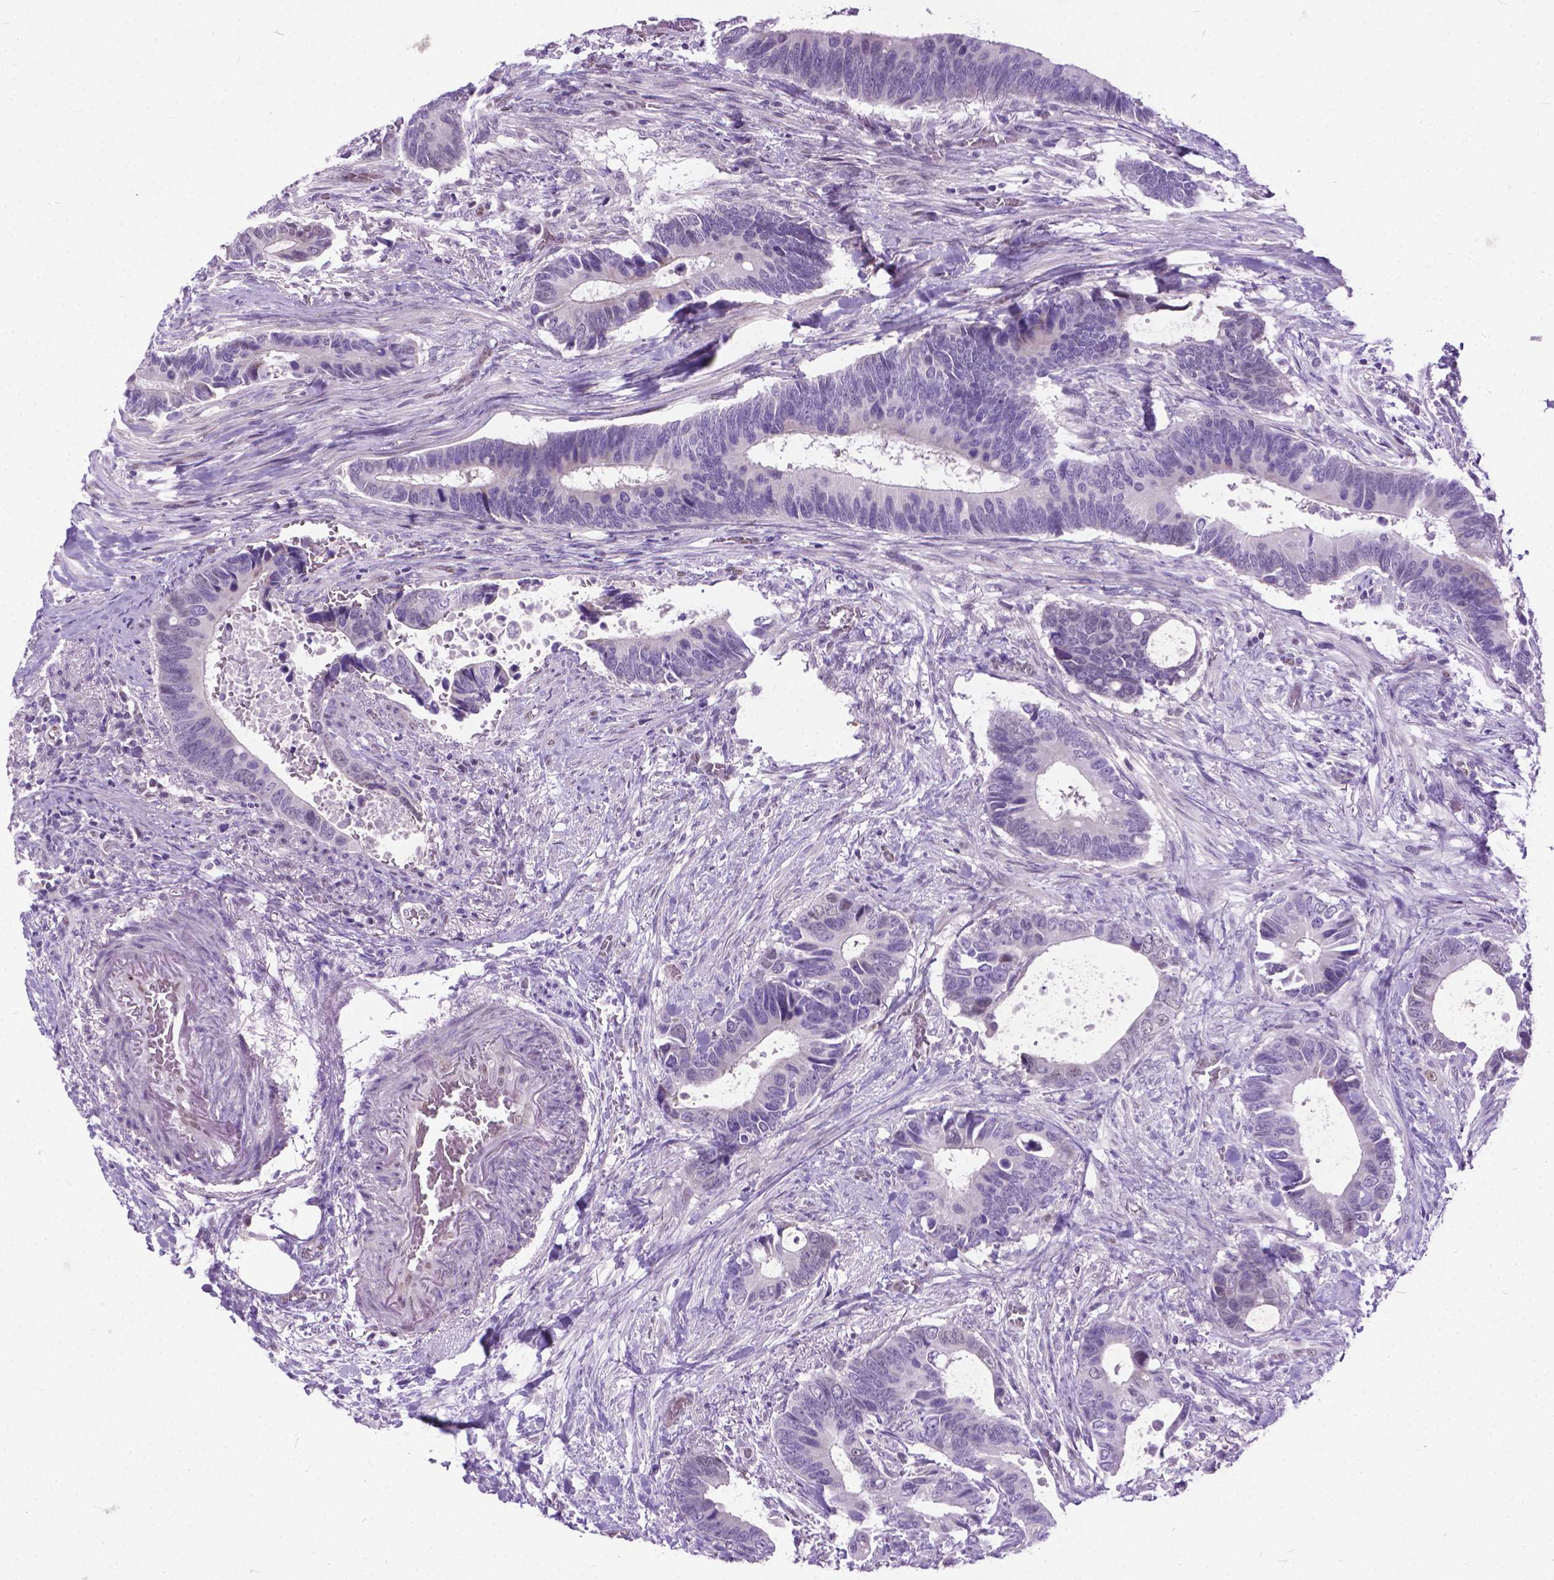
{"staining": {"intensity": "negative", "quantity": "none", "location": "none"}, "tissue": "colorectal cancer", "cell_type": "Tumor cells", "image_type": "cancer", "snomed": [{"axis": "morphology", "description": "Adenocarcinoma, NOS"}, {"axis": "topography", "description": "Colon"}], "caption": "Tumor cells show no significant expression in adenocarcinoma (colorectal).", "gene": "APCDD1L", "patient": {"sex": "male", "age": 49}}